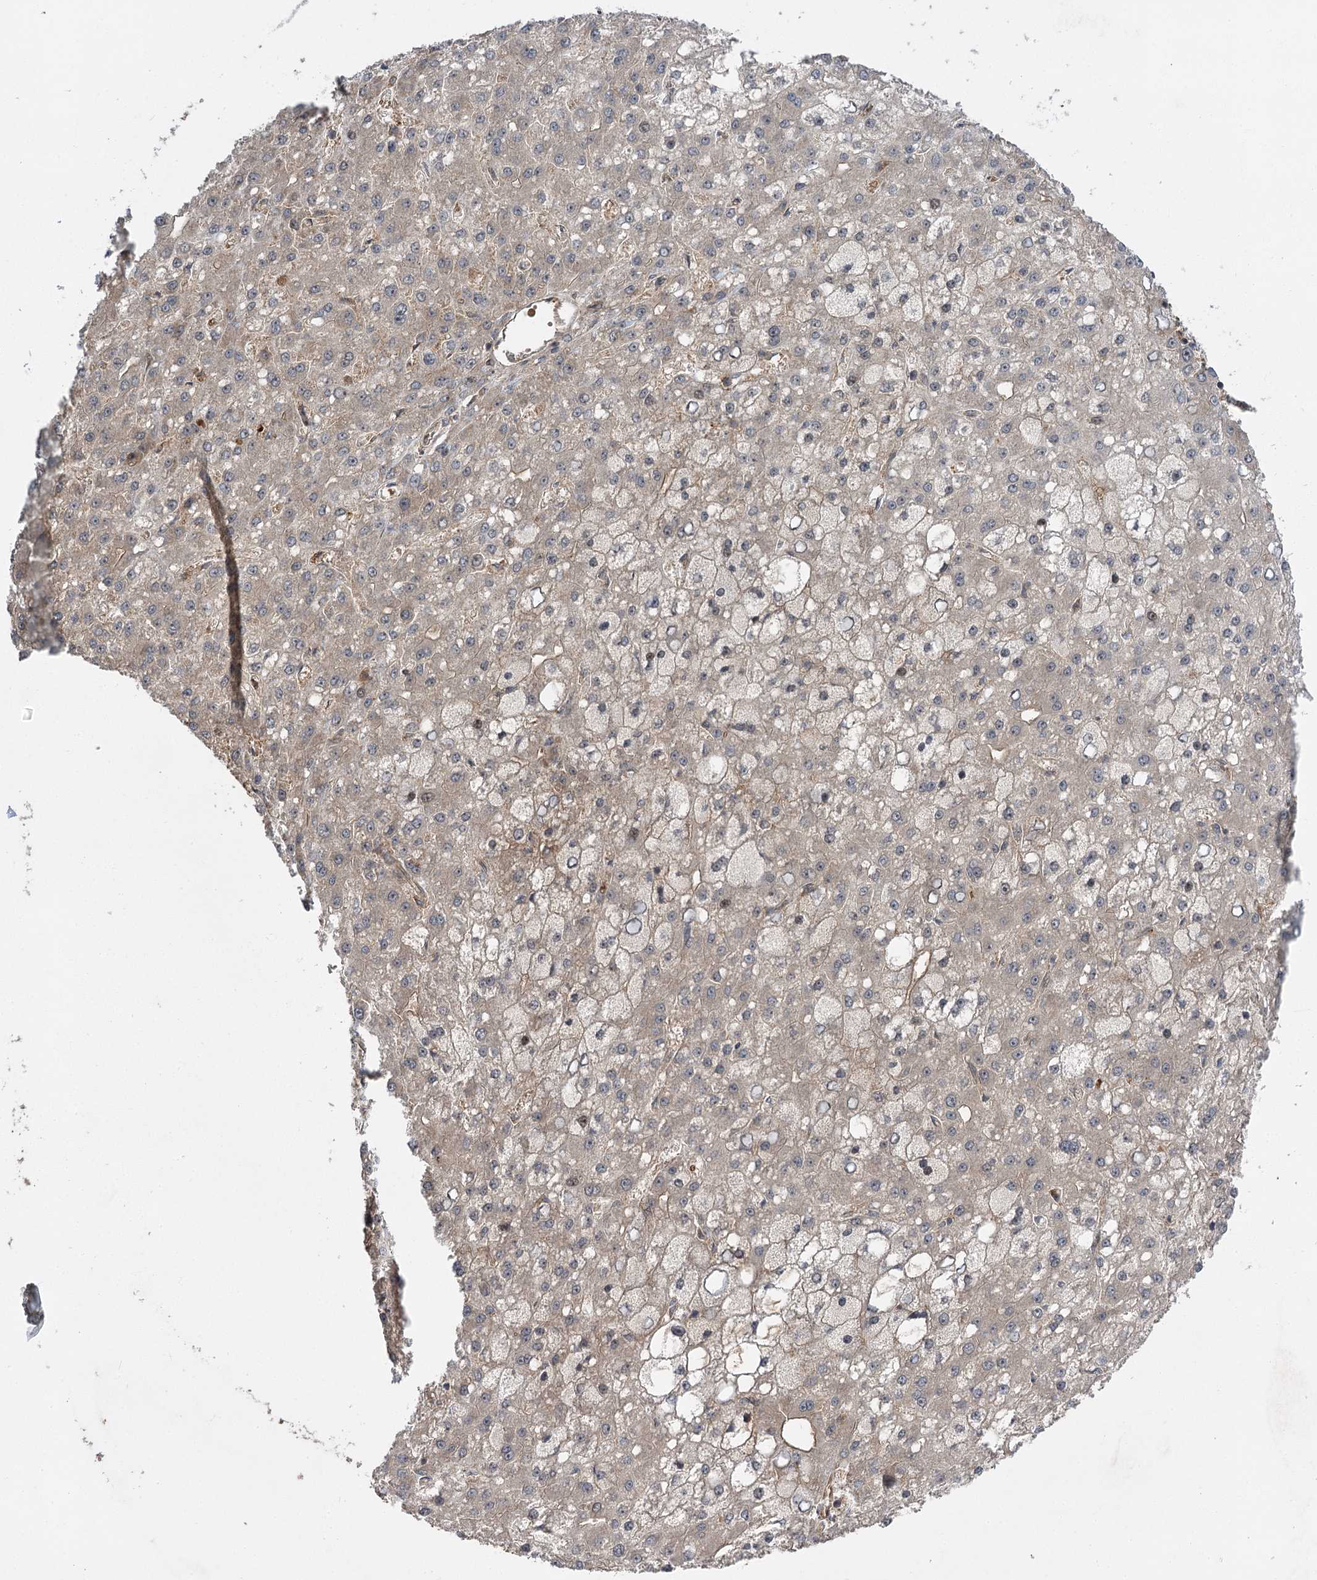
{"staining": {"intensity": "weak", "quantity": "25%-75%", "location": "cytoplasmic/membranous"}, "tissue": "liver cancer", "cell_type": "Tumor cells", "image_type": "cancer", "snomed": [{"axis": "morphology", "description": "Carcinoma, Hepatocellular, NOS"}, {"axis": "topography", "description": "Liver"}], "caption": "IHC image of liver cancer (hepatocellular carcinoma) stained for a protein (brown), which demonstrates low levels of weak cytoplasmic/membranous expression in about 25%-75% of tumor cells.", "gene": "KCNN2", "patient": {"sex": "male", "age": 67}}